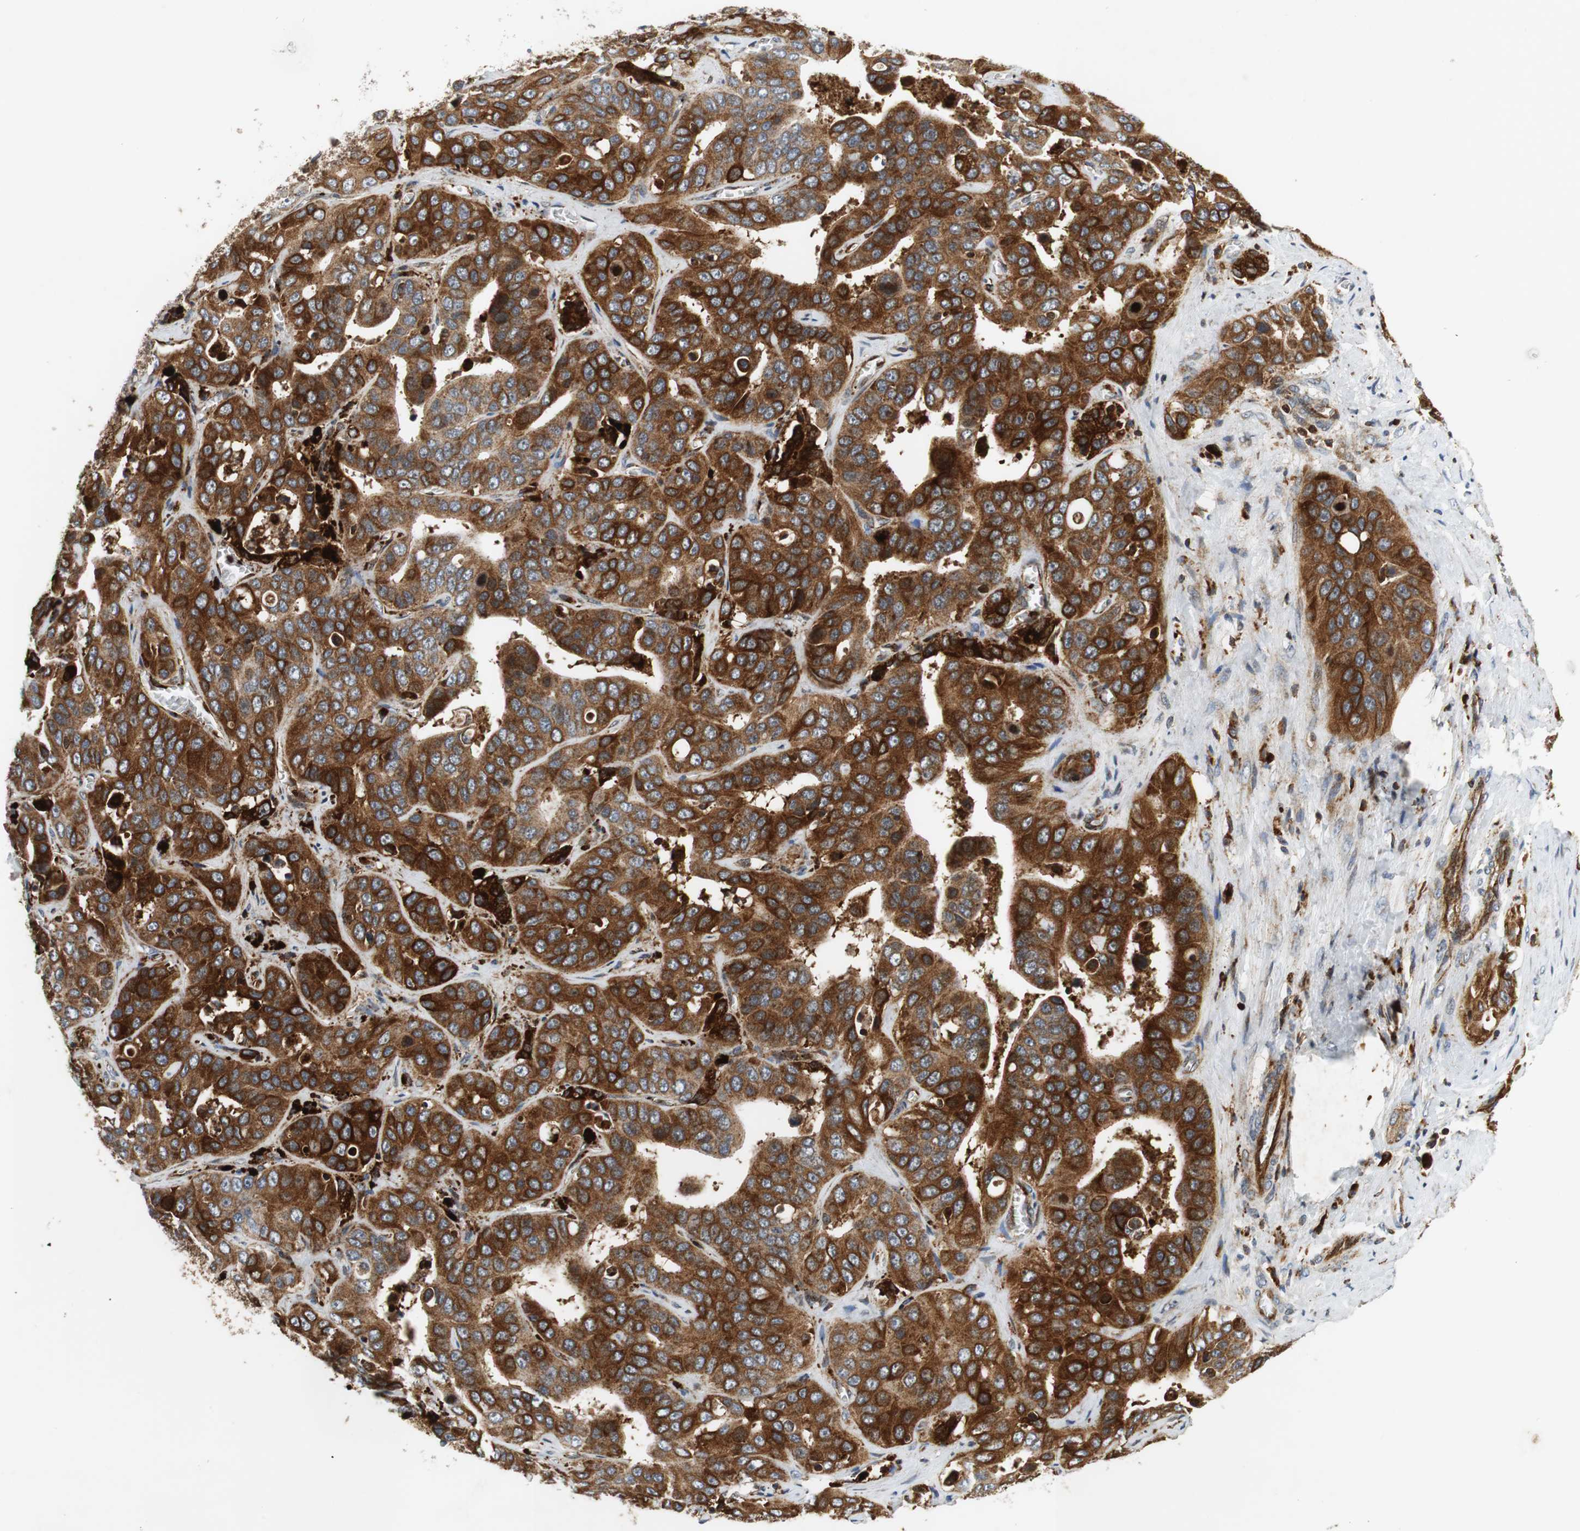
{"staining": {"intensity": "strong", "quantity": ">75%", "location": "cytoplasmic/membranous"}, "tissue": "liver cancer", "cell_type": "Tumor cells", "image_type": "cancer", "snomed": [{"axis": "morphology", "description": "Cholangiocarcinoma"}, {"axis": "topography", "description": "Liver"}], "caption": "IHC (DAB) staining of cholangiocarcinoma (liver) reveals strong cytoplasmic/membranous protein expression in about >75% of tumor cells.", "gene": "TUBA4A", "patient": {"sex": "female", "age": 52}}